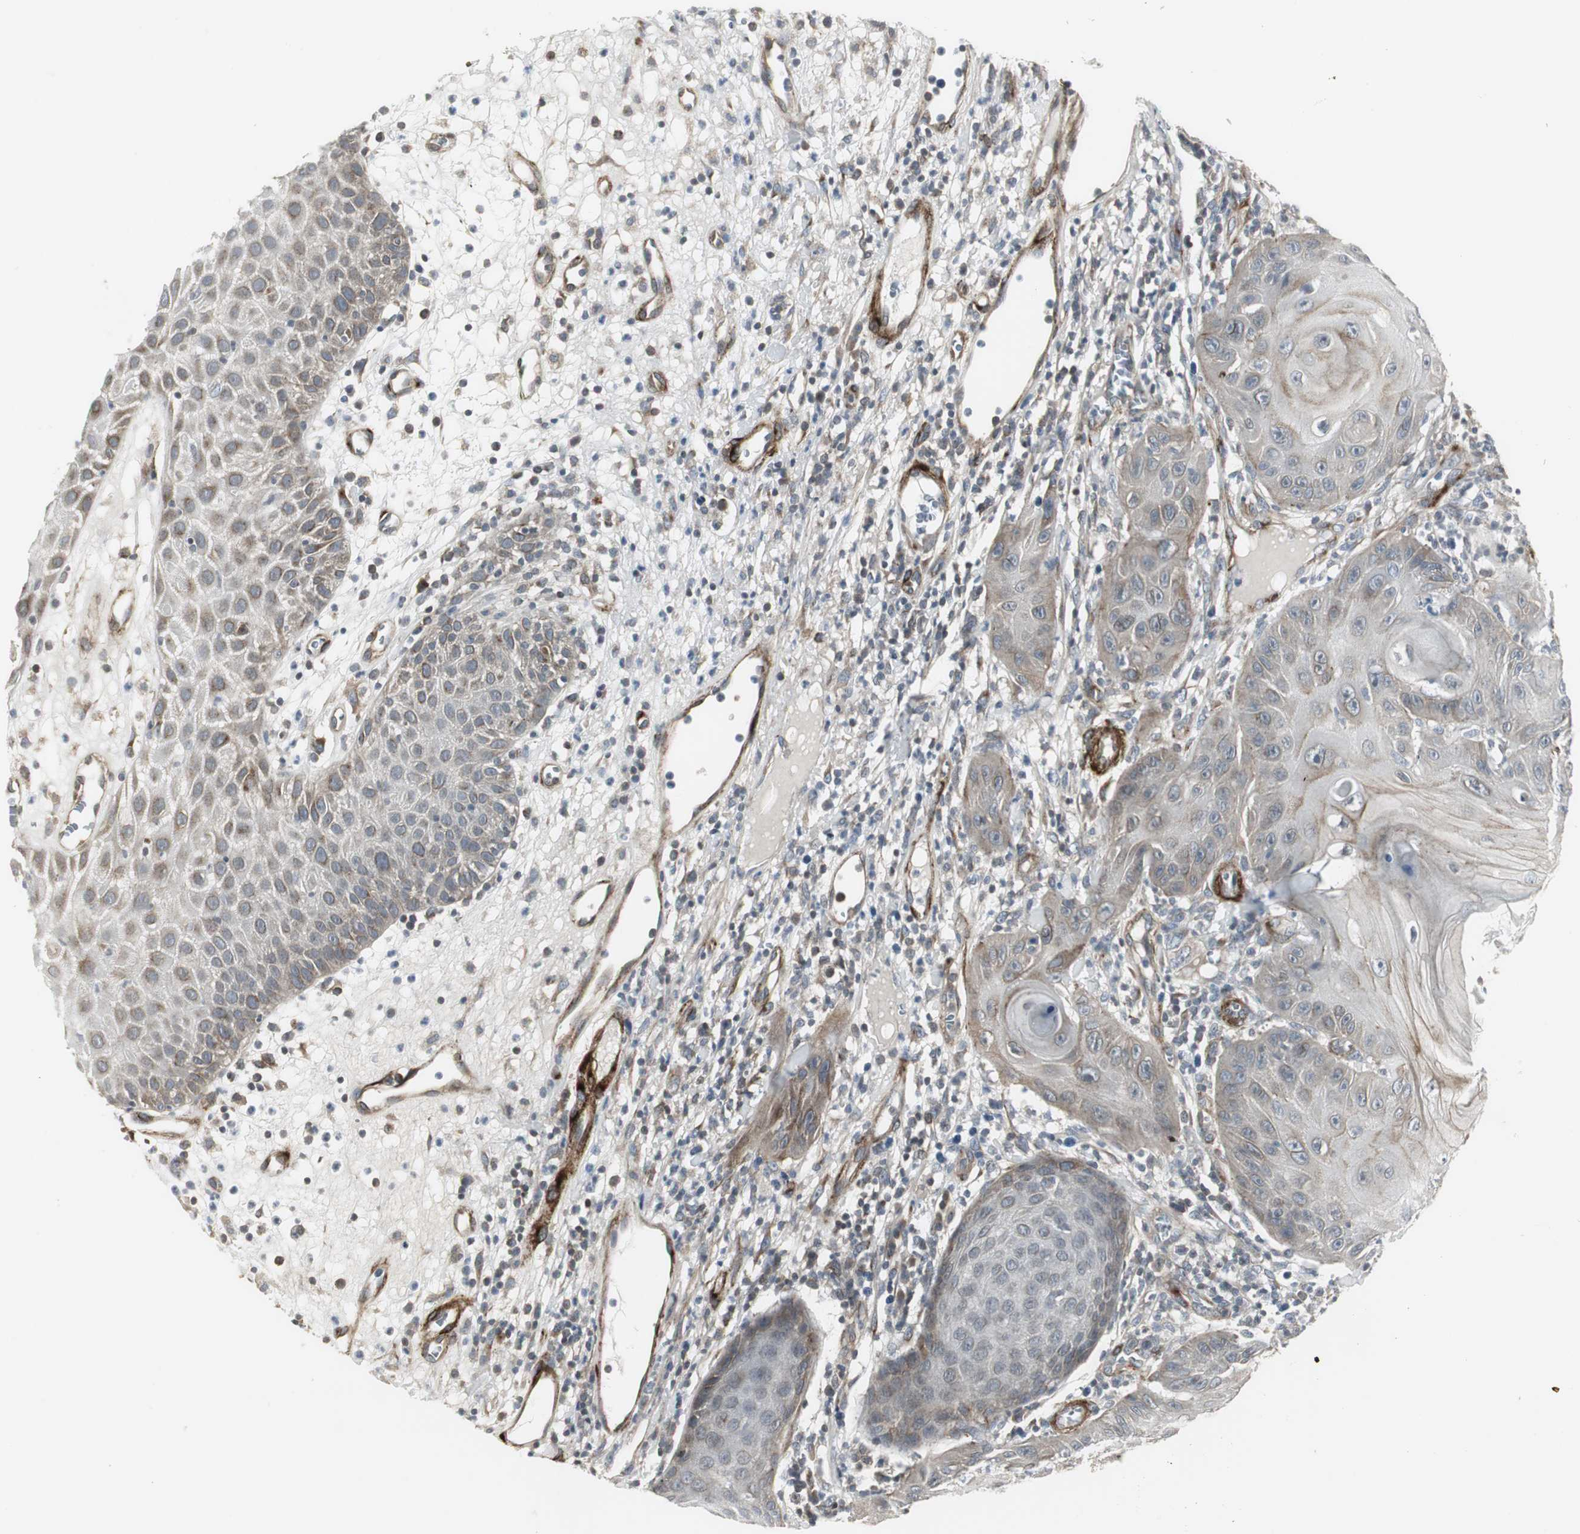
{"staining": {"intensity": "weak", "quantity": "<25%", "location": "cytoplasmic/membranous"}, "tissue": "skin cancer", "cell_type": "Tumor cells", "image_type": "cancer", "snomed": [{"axis": "morphology", "description": "Squamous cell carcinoma, NOS"}, {"axis": "topography", "description": "Skin"}], "caption": "Immunohistochemical staining of skin squamous cell carcinoma demonstrates no significant expression in tumor cells.", "gene": "SCYL3", "patient": {"sex": "female", "age": 78}}